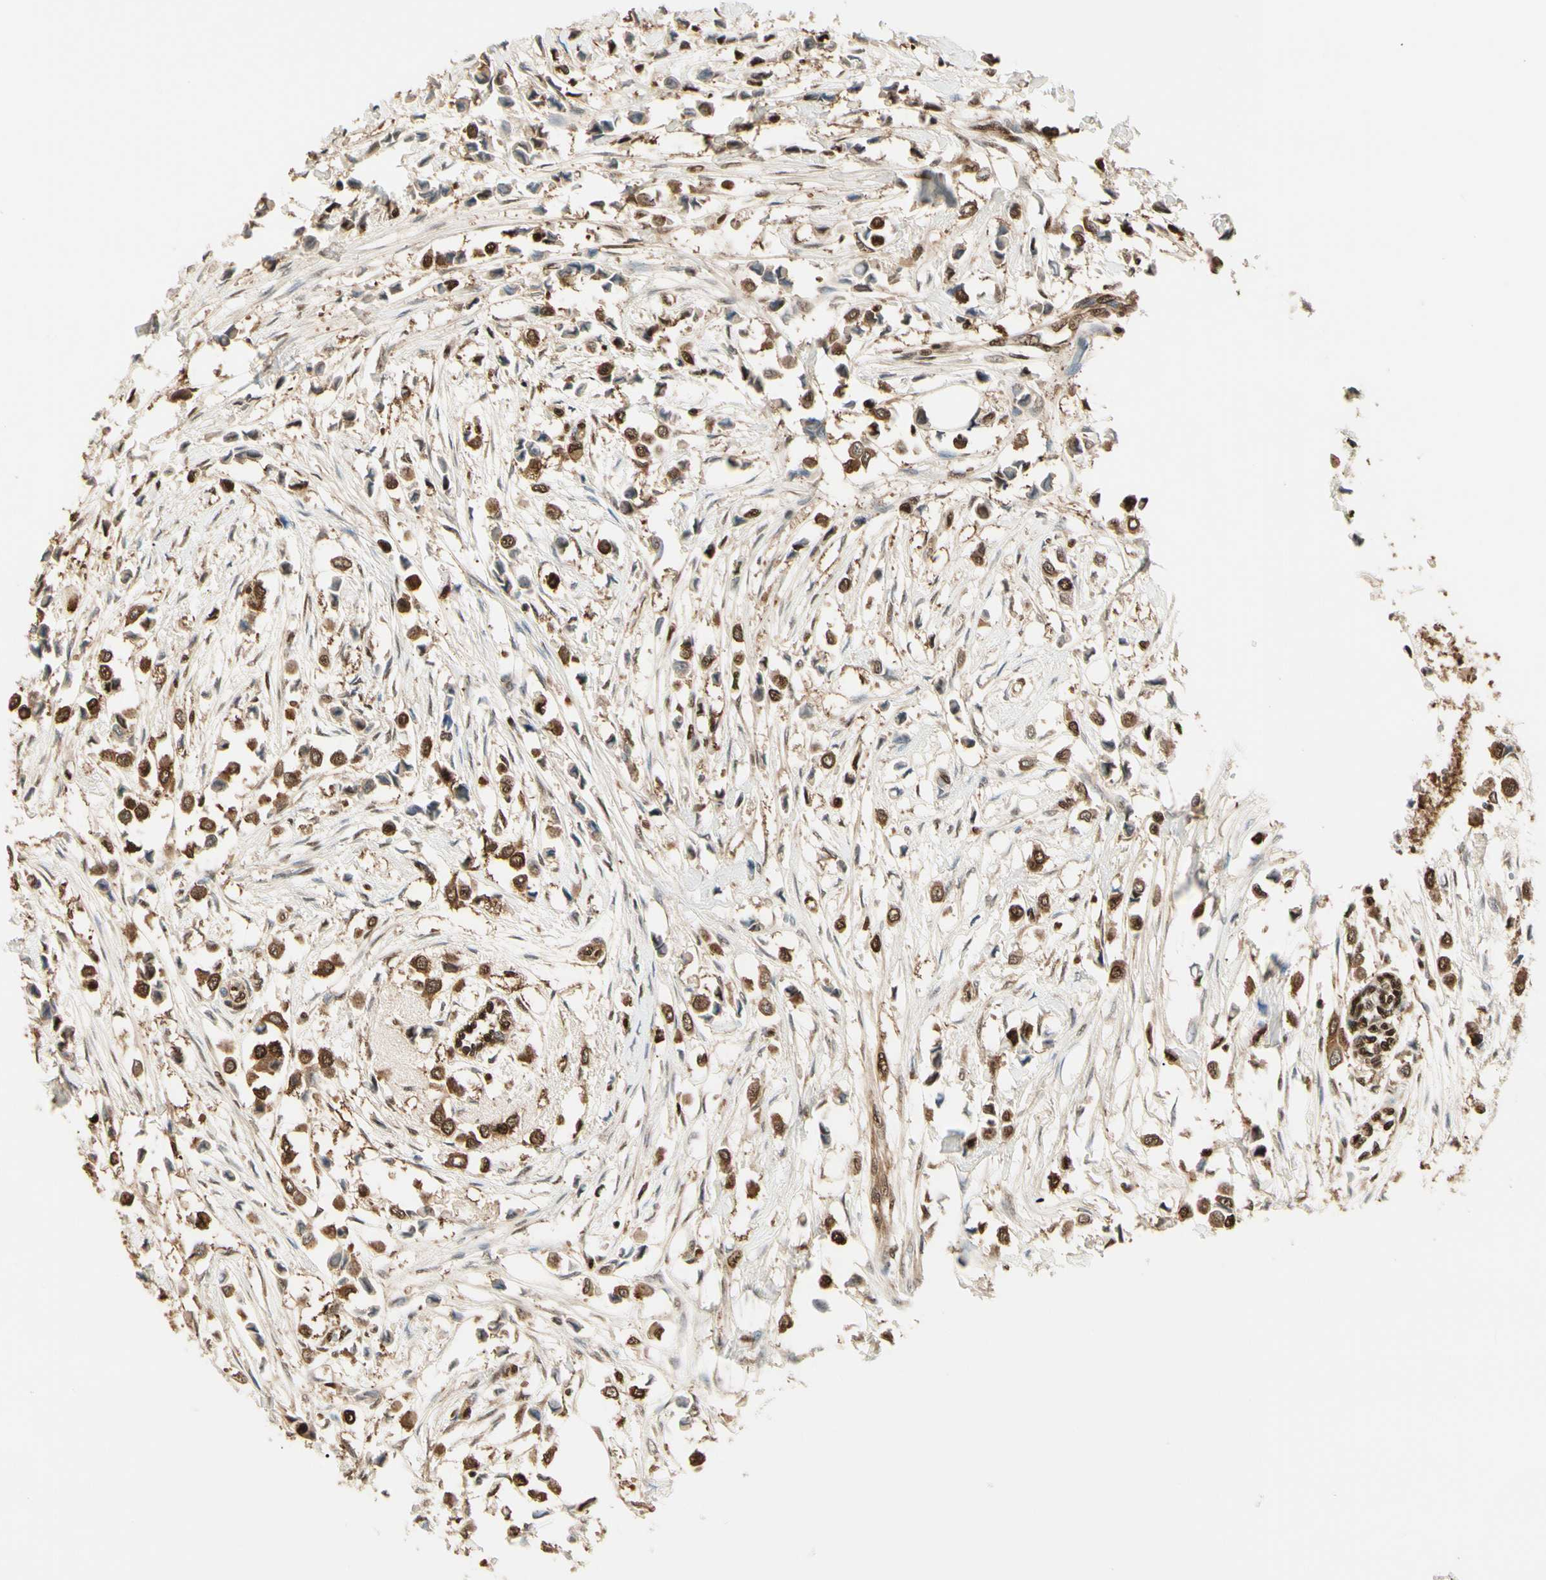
{"staining": {"intensity": "moderate", "quantity": ">75%", "location": "cytoplasmic/membranous,nuclear"}, "tissue": "breast cancer", "cell_type": "Tumor cells", "image_type": "cancer", "snomed": [{"axis": "morphology", "description": "Lobular carcinoma"}, {"axis": "topography", "description": "Breast"}], "caption": "Immunohistochemistry staining of breast cancer, which exhibits medium levels of moderate cytoplasmic/membranous and nuclear expression in about >75% of tumor cells indicating moderate cytoplasmic/membranous and nuclear protein staining. The staining was performed using DAB (brown) for protein detection and nuclei were counterstained in hematoxylin (blue).", "gene": "PNCK", "patient": {"sex": "female", "age": 51}}